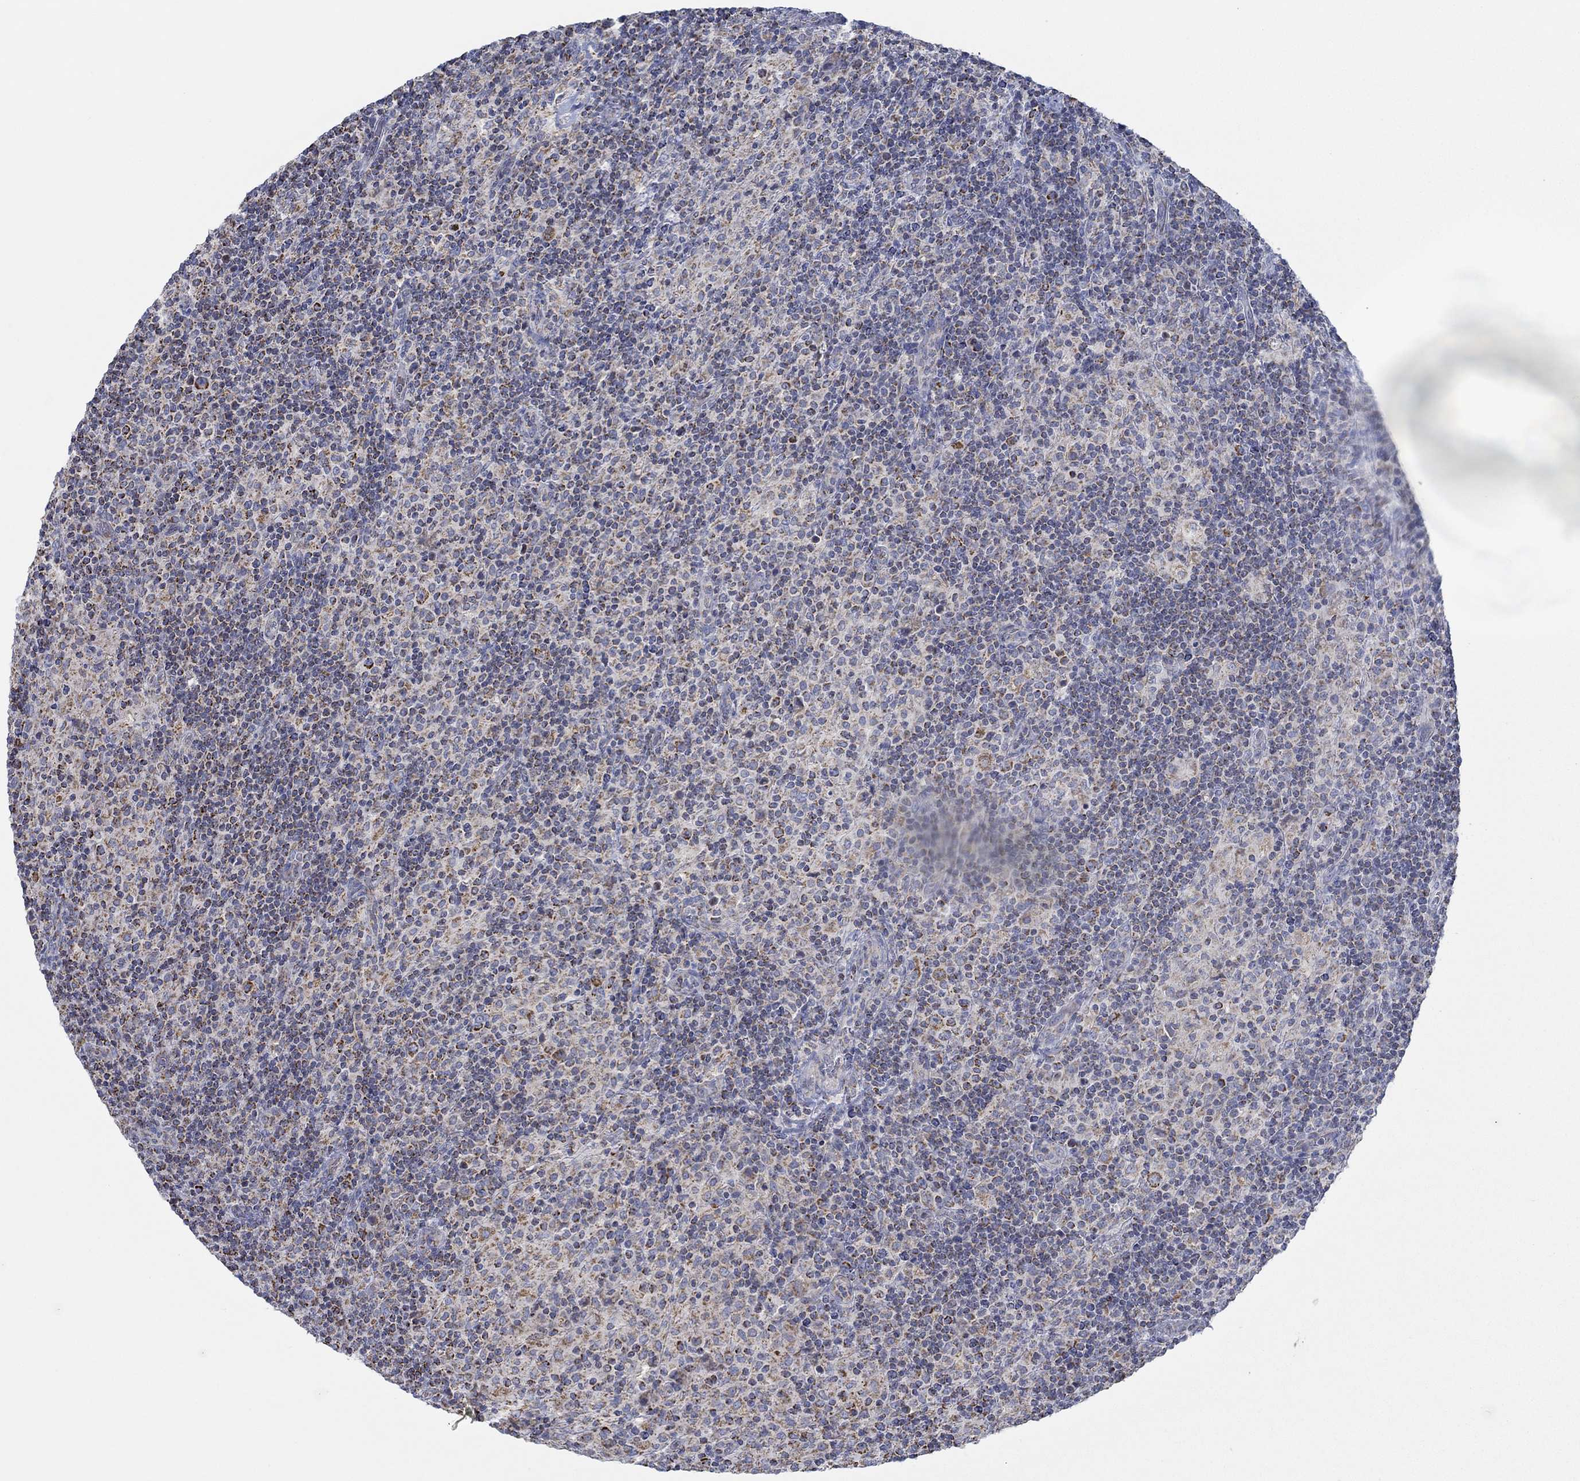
{"staining": {"intensity": "strong", "quantity": "<25%", "location": "cytoplasmic/membranous"}, "tissue": "lymphoma", "cell_type": "Tumor cells", "image_type": "cancer", "snomed": [{"axis": "morphology", "description": "Hodgkin's disease, NOS"}, {"axis": "topography", "description": "Lymph node"}], "caption": "This micrograph displays lymphoma stained with IHC to label a protein in brown. The cytoplasmic/membranous of tumor cells show strong positivity for the protein. Nuclei are counter-stained blue.", "gene": "GLOD5", "patient": {"sex": "male", "age": 70}}